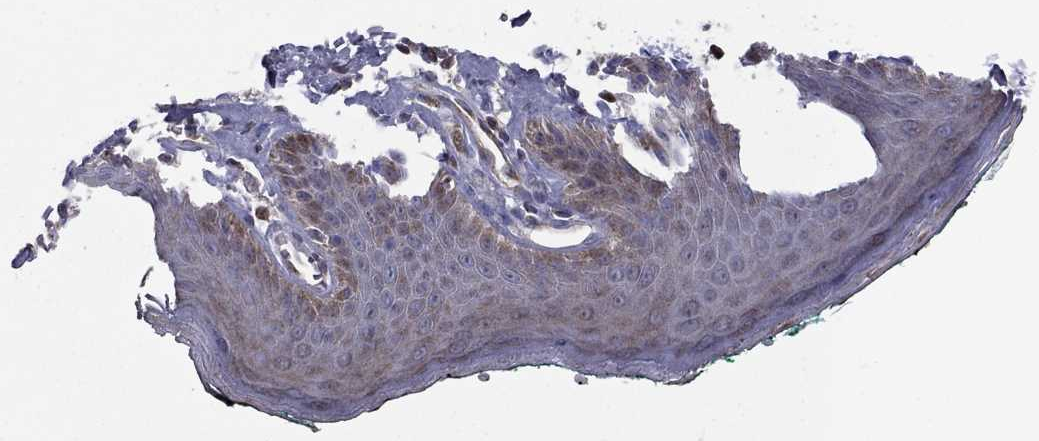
{"staining": {"intensity": "negative", "quantity": "none", "location": "none"}, "tissue": "skin", "cell_type": "Epidermal cells", "image_type": "normal", "snomed": [{"axis": "morphology", "description": "Normal tissue, NOS"}, {"axis": "topography", "description": "Vulva"}, {"axis": "topography", "description": "Peripheral nerve tissue"}], "caption": "The photomicrograph displays no significant staining in epidermal cells of skin.", "gene": "DUSP7", "patient": {"sex": "female", "age": 66}}